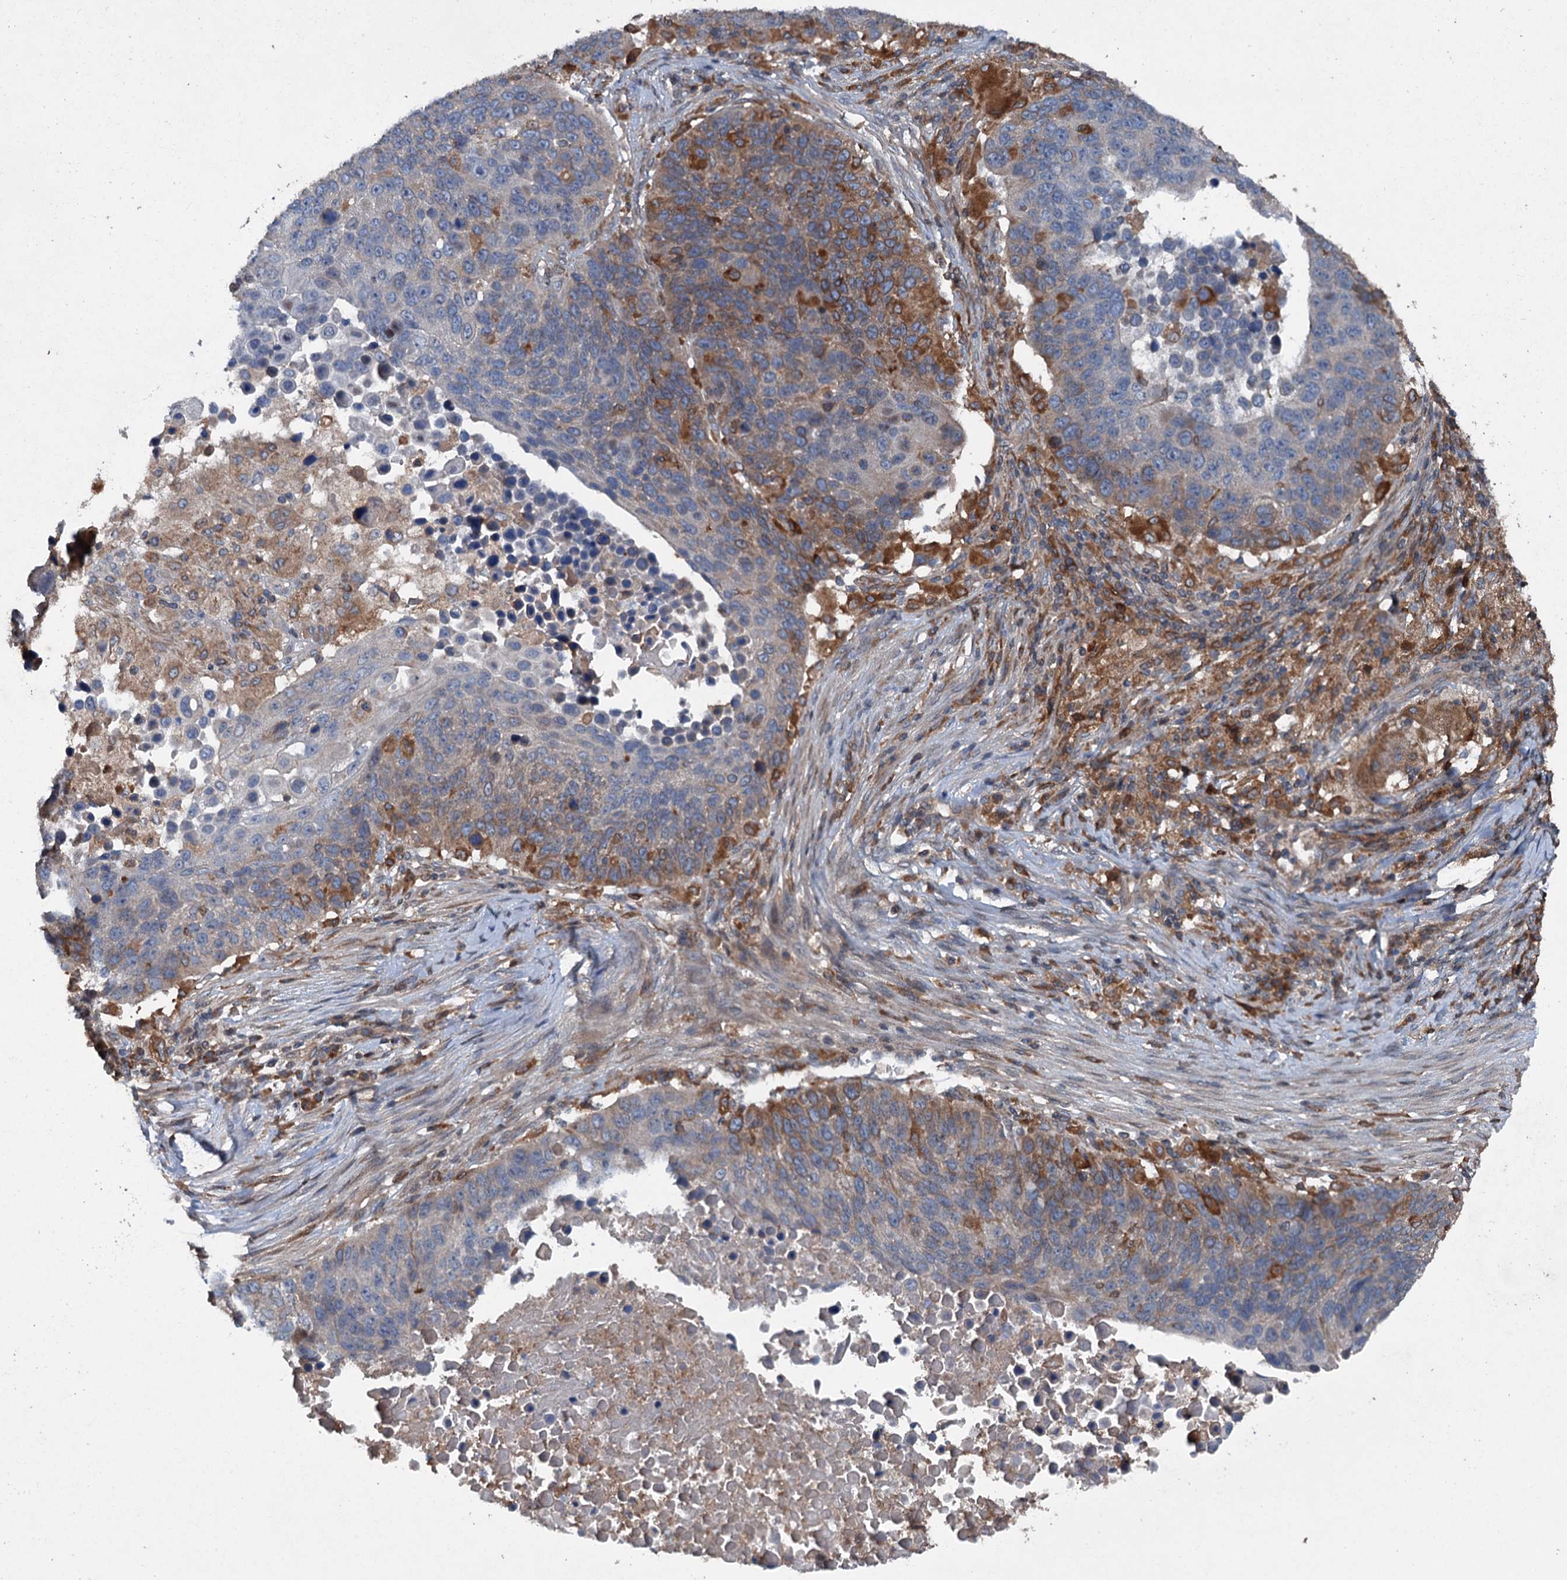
{"staining": {"intensity": "moderate", "quantity": "<25%", "location": "cytoplasmic/membranous"}, "tissue": "lung cancer", "cell_type": "Tumor cells", "image_type": "cancer", "snomed": [{"axis": "morphology", "description": "Normal tissue, NOS"}, {"axis": "morphology", "description": "Squamous cell carcinoma, NOS"}, {"axis": "topography", "description": "Lymph node"}, {"axis": "topography", "description": "Lung"}], "caption": "Brown immunohistochemical staining in lung cancer (squamous cell carcinoma) displays moderate cytoplasmic/membranous staining in about <25% of tumor cells. The staining was performed using DAB, with brown indicating positive protein expression. Nuclei are stained blue with hematoxylin.", "gene": "TAPBPL", "patient": {"sex": "male", "age": 66}}